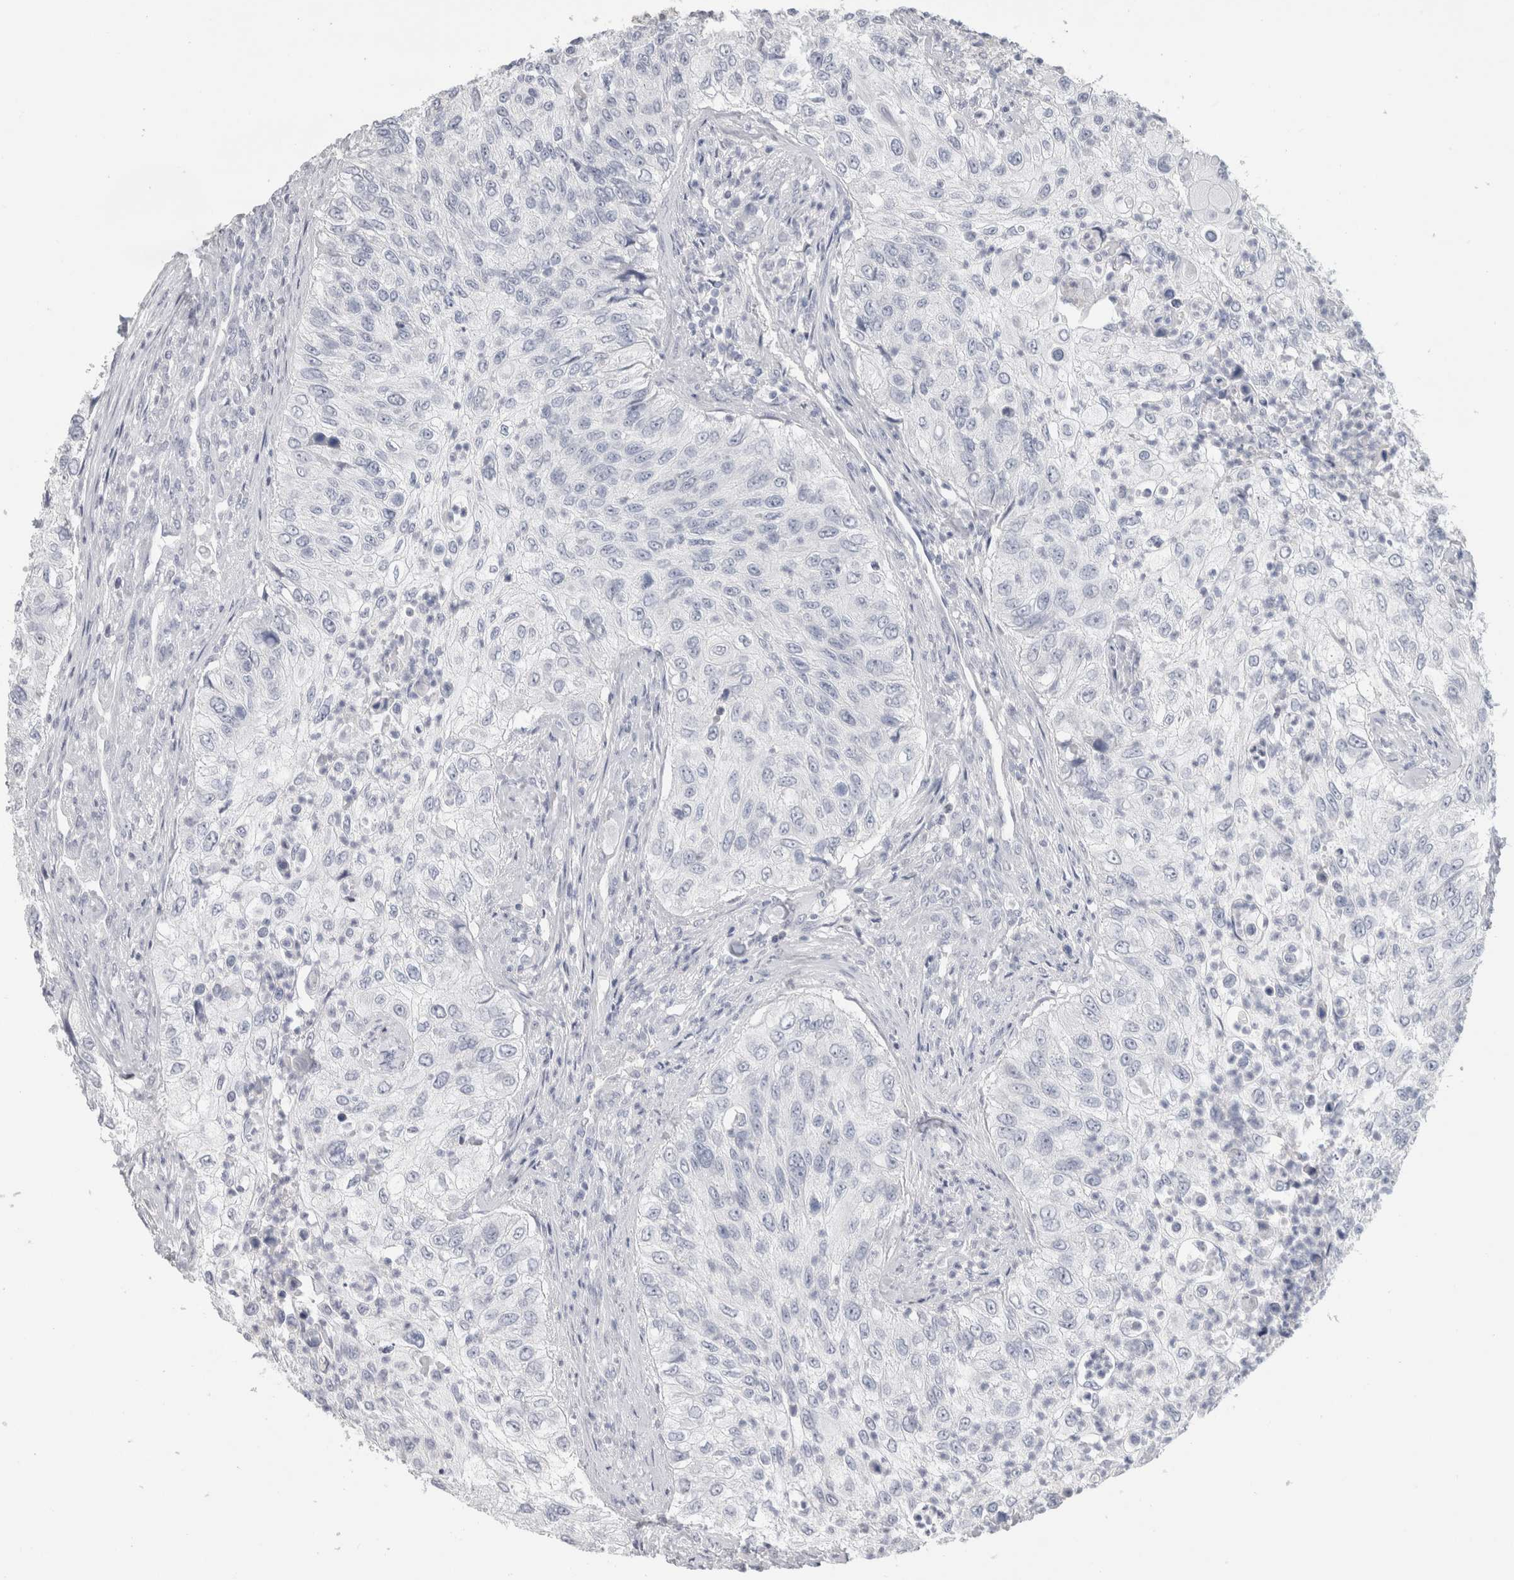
{"staining": {"intensity": "negative", "quantity": "none", "location": "none"}, "tissue": "urothelial cancer", "cell_type": "Tumor cells", "image_type": "cancer", "snomed": [{"axis": "morphology", "description": "Urothelial carcinoma, High grade"}, {"axis": "topography", "description": "Urinary bladder"}], "caption": "DAB (3,3'-diaminobenzidine) immunohistochemical staining of urothelial carcinoma (high-grade) shows no significant positivity in tumor cells.", "gene": "SLC6A1", "patient": {"sex": "female", "age": 60}}